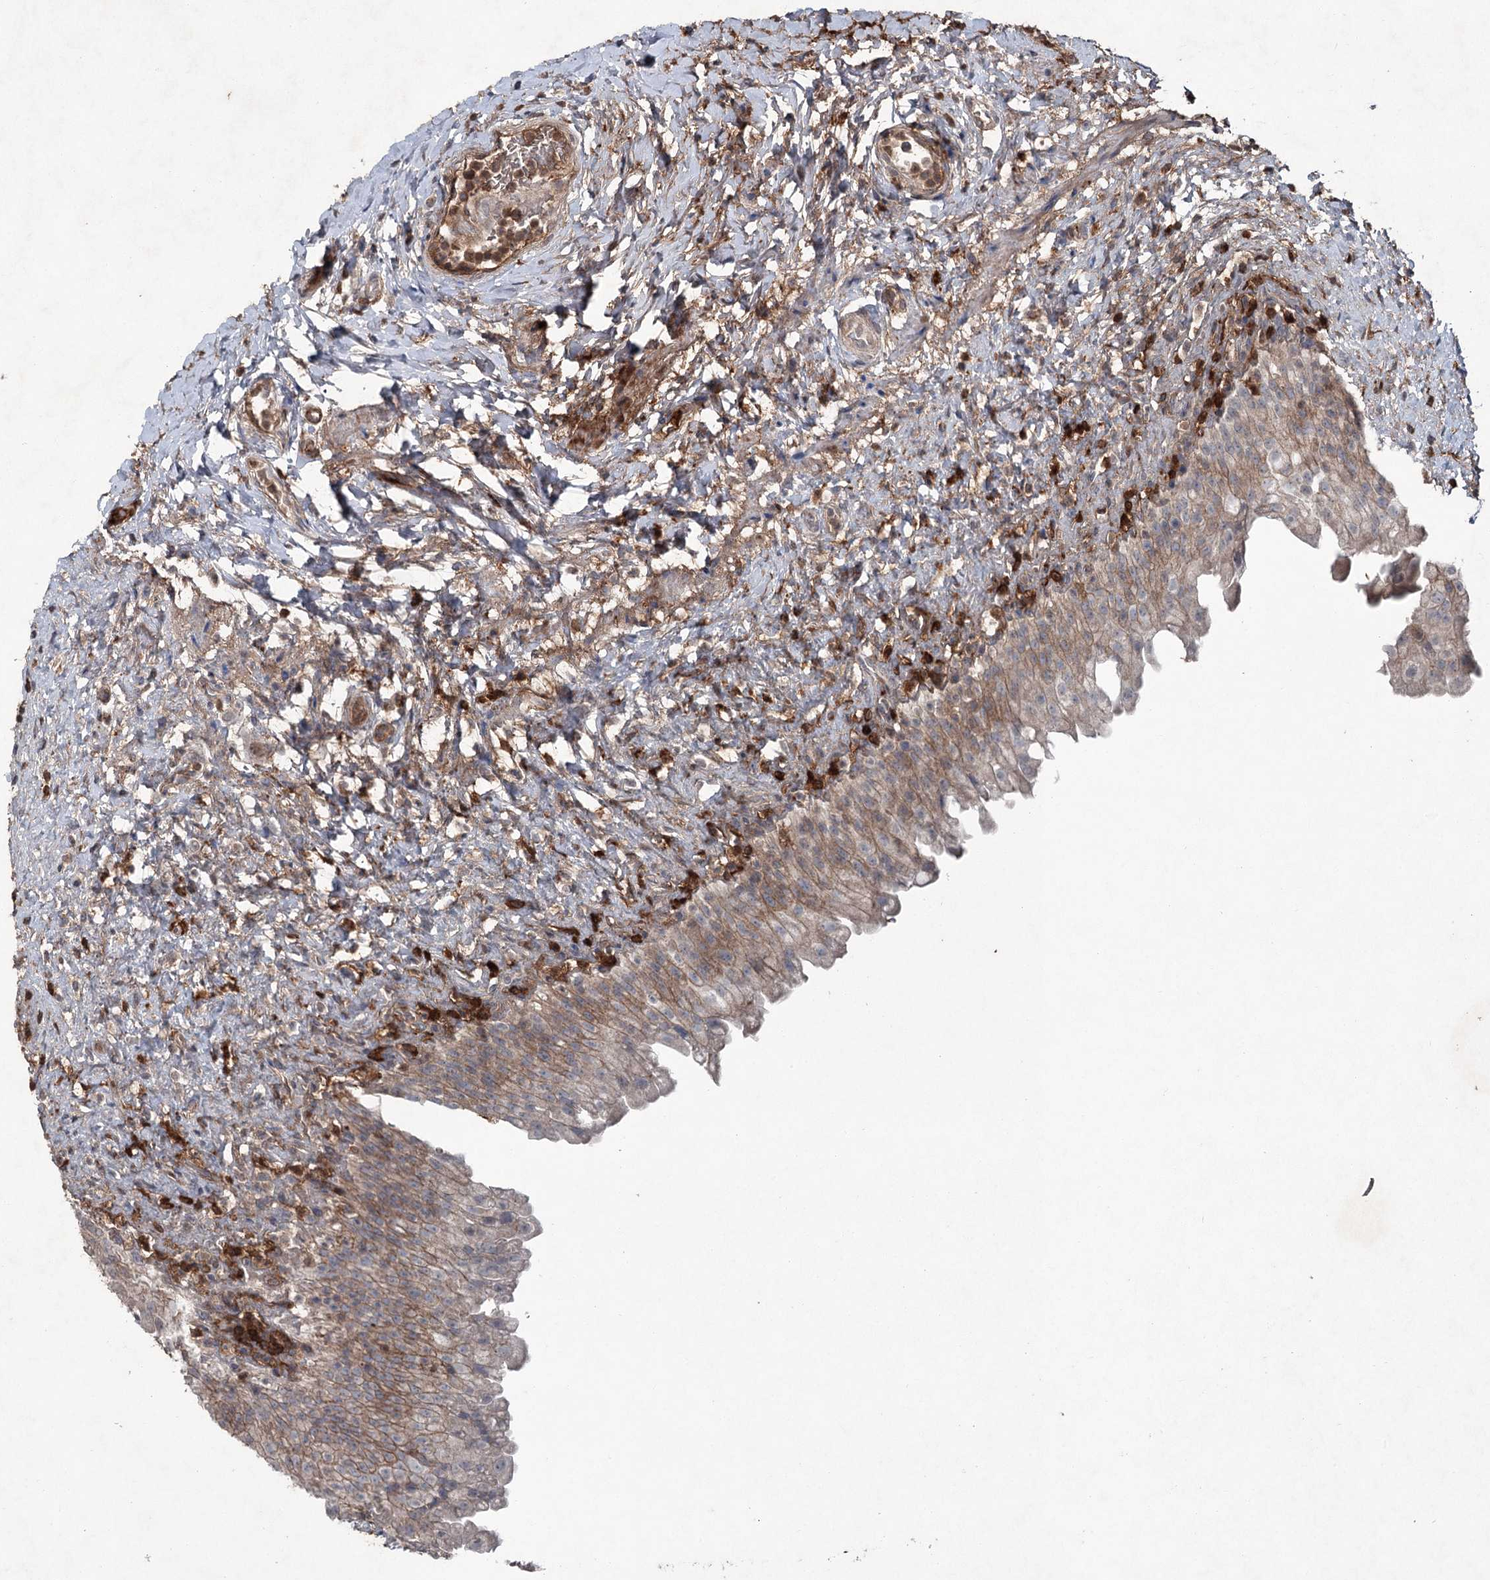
{"staining": {"intensity": "moderate", "quantity": "25%-75%", "location": "cytoplasmic/membranous"}, "tissue": "urinary bladder", "cell_type": "Urothelial cells", "image_type": "normal", "snomed": [{"axis": "morphology", "description": "Normal tissue, NOS"}, {"axis": "topography", "description": "Urinary bladder"}], "caption": "Immunohistochemical staining of benign urinary bladder demonstrates medium levels of moderate cytoplasmic/membranous expression in approximately 25%-75% of urothelial cells.", "gene": "PGLYRP2", "patient": {"sex": "female", "age": 27}}